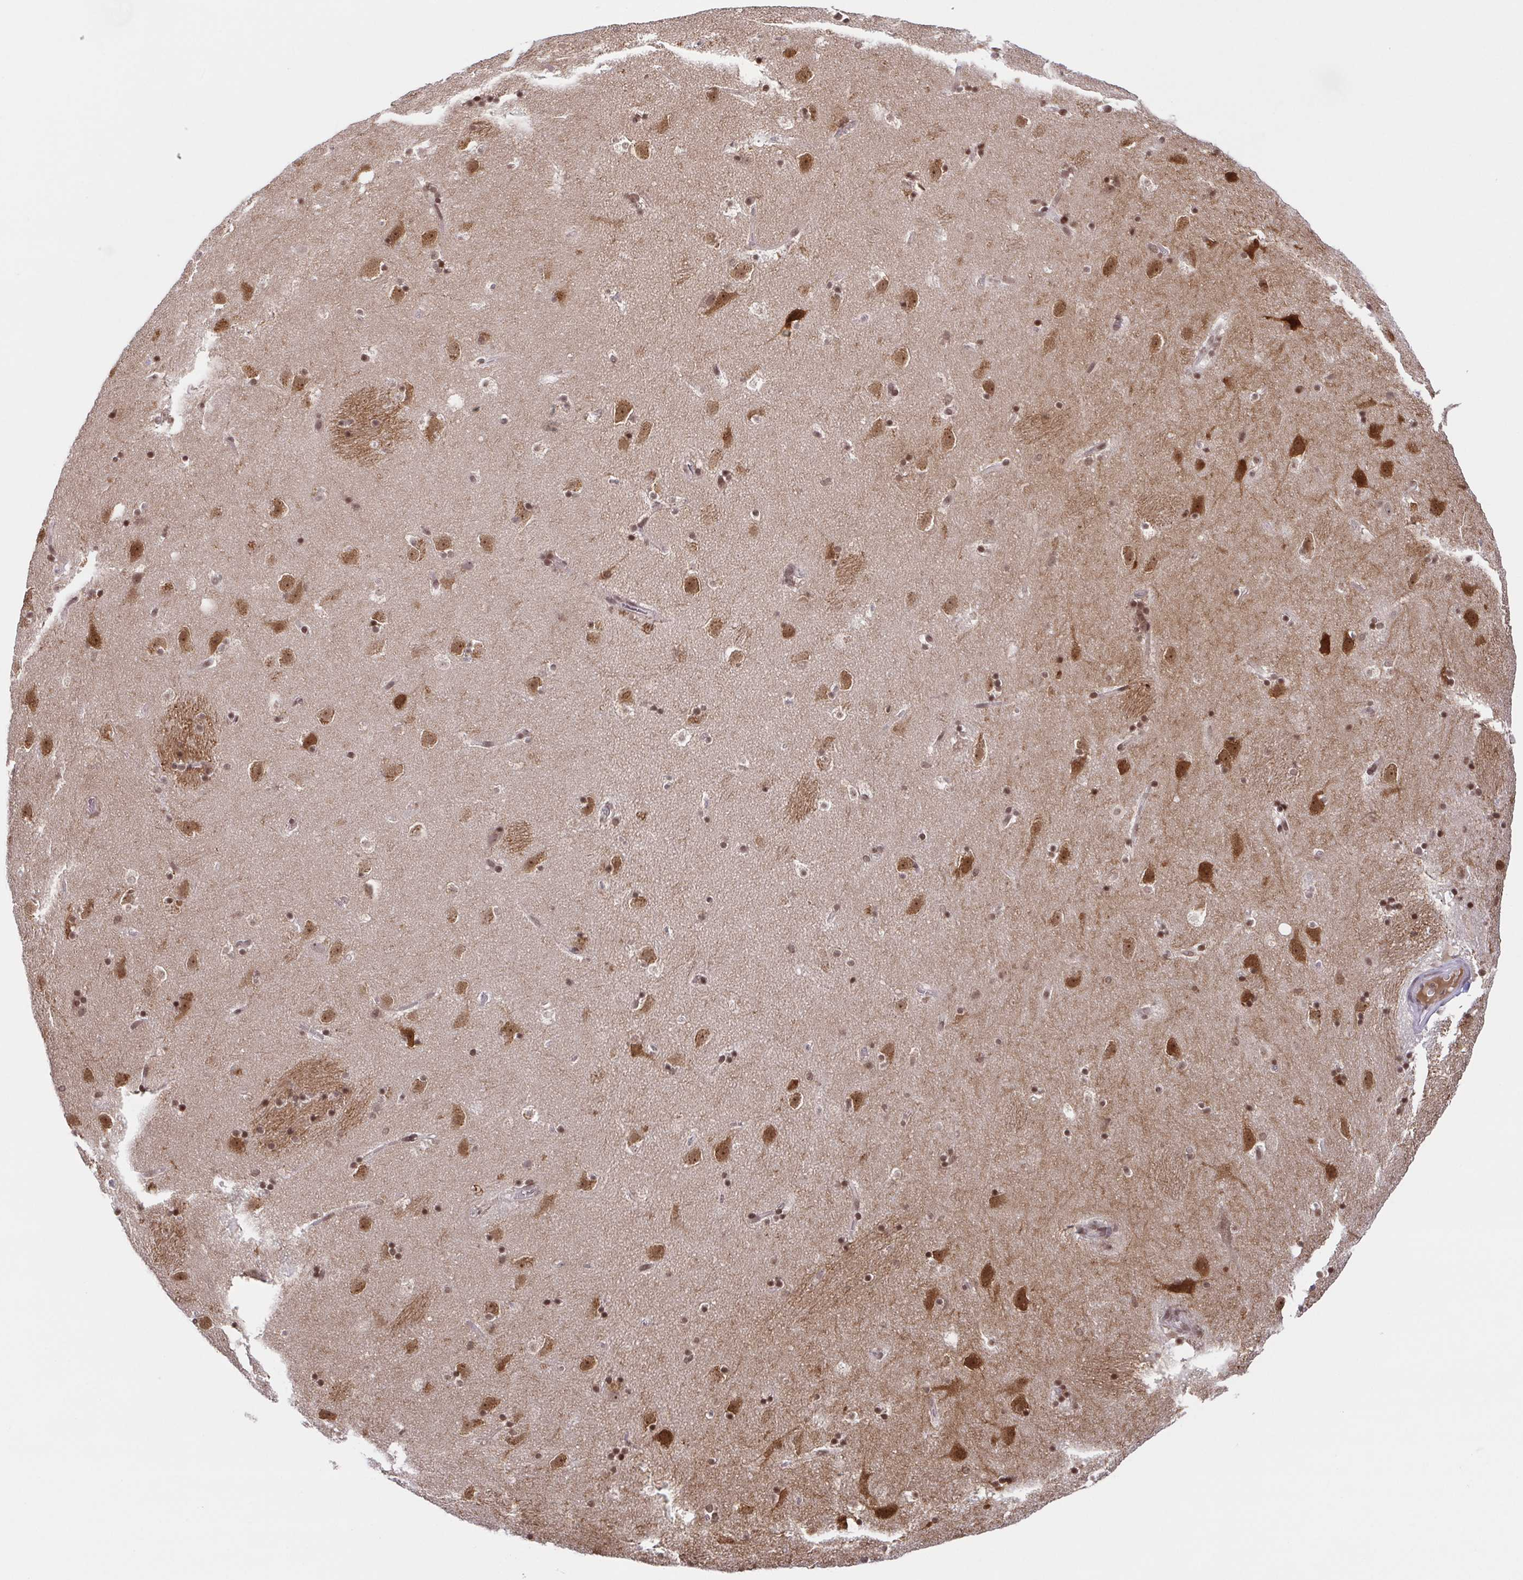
{"staining": {"intensity": "moderate", "quantity": ">75%", "location": "cytoplasmic/membranous,nuclear"}, "tissue": "caudate", "cell_type": "Glial cells", "image_type": "normal", "snomed": [{"axis": "morphology", "description": "Normal tissue, NOS"}, {"axis": "topography", "description": "Lateral ventricle wall"}], "caption": "About >75% of glial cells in unremarkable caudate exhibit moderate cytoplasmic/membranous,nuclear protein staining as visualized by brown immunohistochemical staining.", "gene": "ARPP21", "patient": {"sex": "male", "age": 37}}